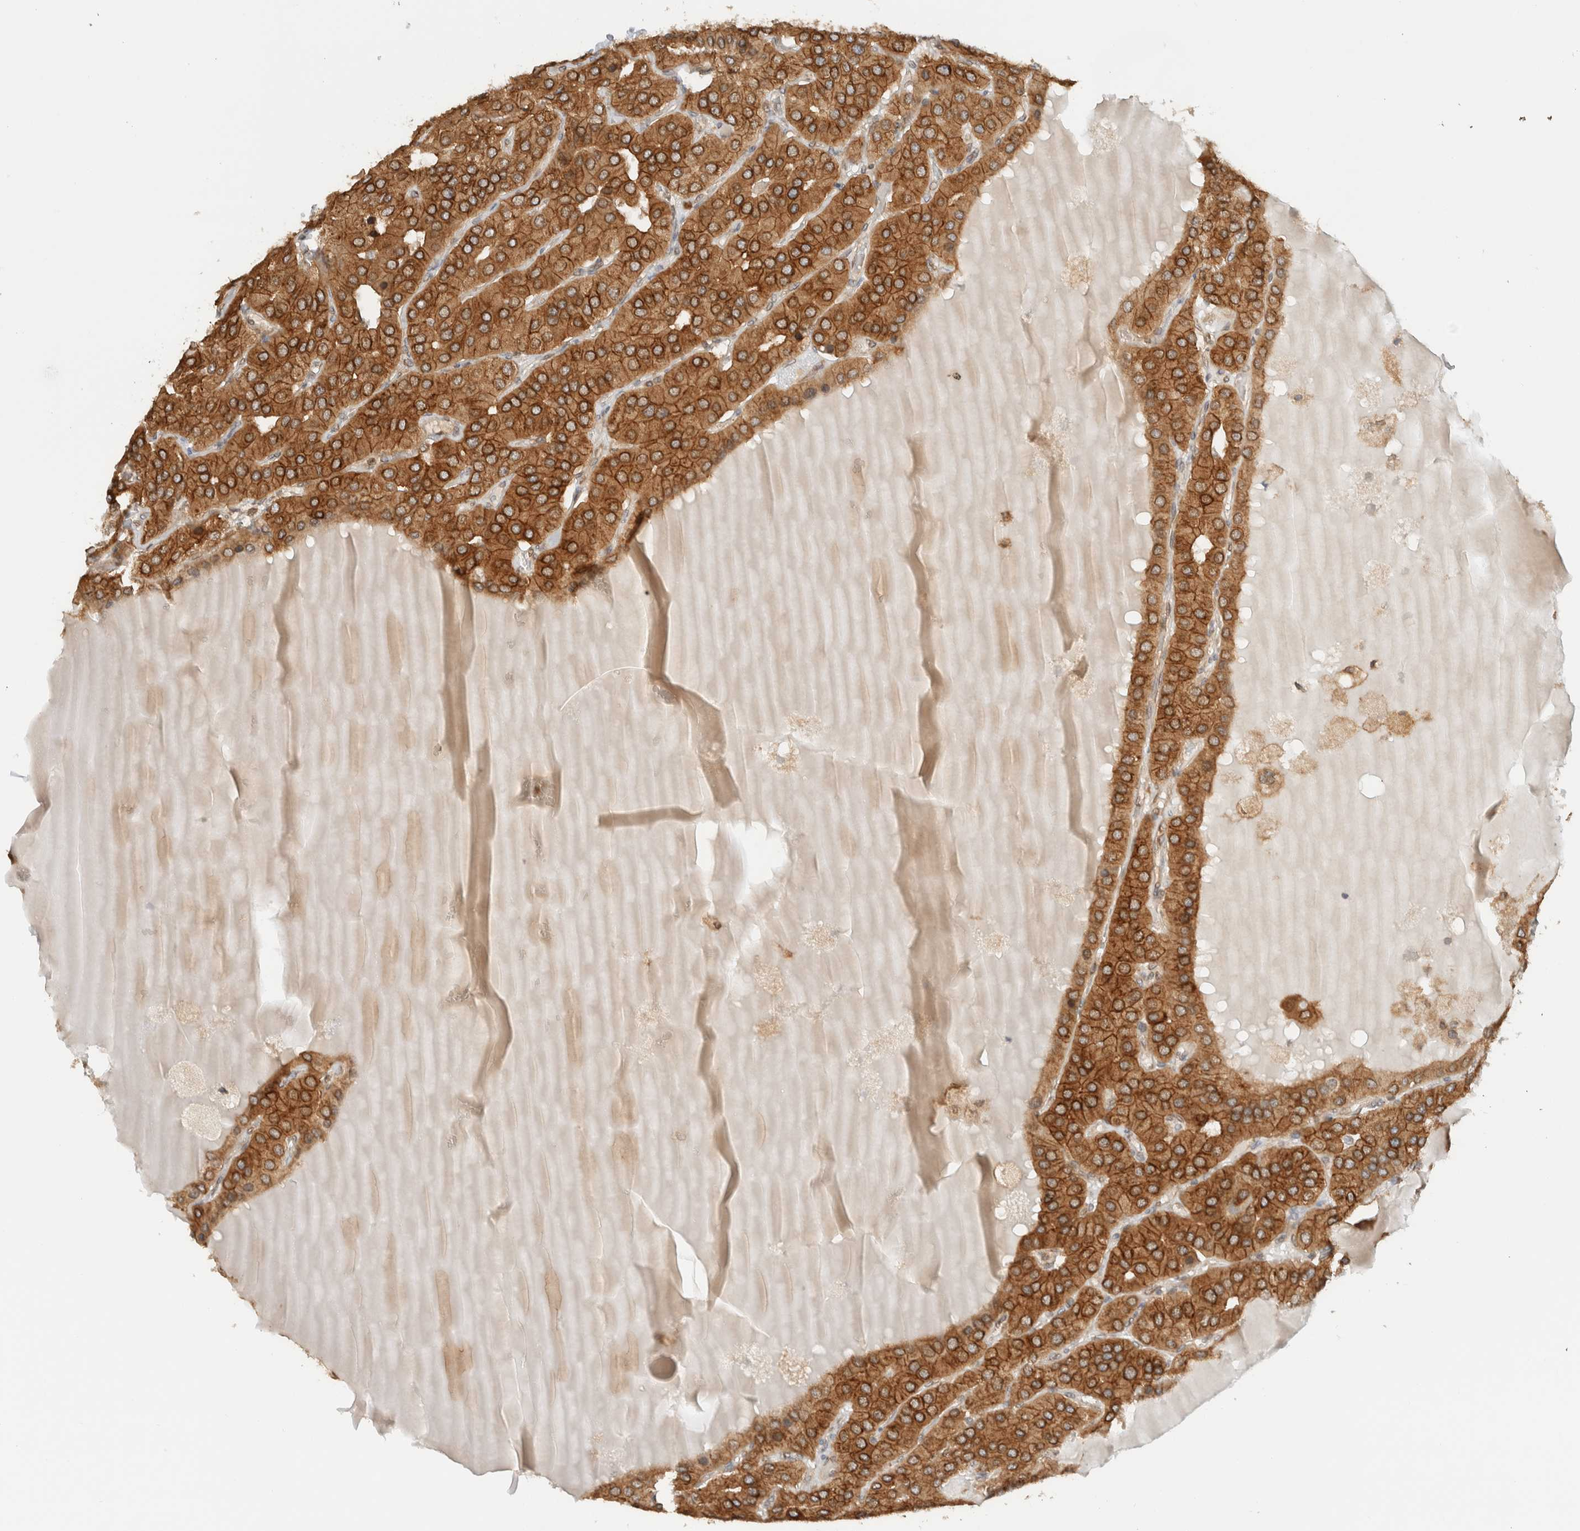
{"staining": {"intensity": "strong", "quantity": ">75%", "location": "cytoplasmic/membranous"}, "tissue": "parathyroid gland", "cell_type": "Glandular cells", "image_type": "normal", "snomed": [{"axis": "morphology", "description": "Normal tissue, NOS"}, {"axis": "morphology", "description": "Adenoma, NOS"}, {"axis": "topography", "description": "Parathyroid gland"}], "caption": "A brown stain shows strong cytoplasmic/membranous expression of a protein in glandular cells of normal human parathyroid gland.", "gene": "ARFGEF2", "patient": {"sex": "female", "age": 86}}